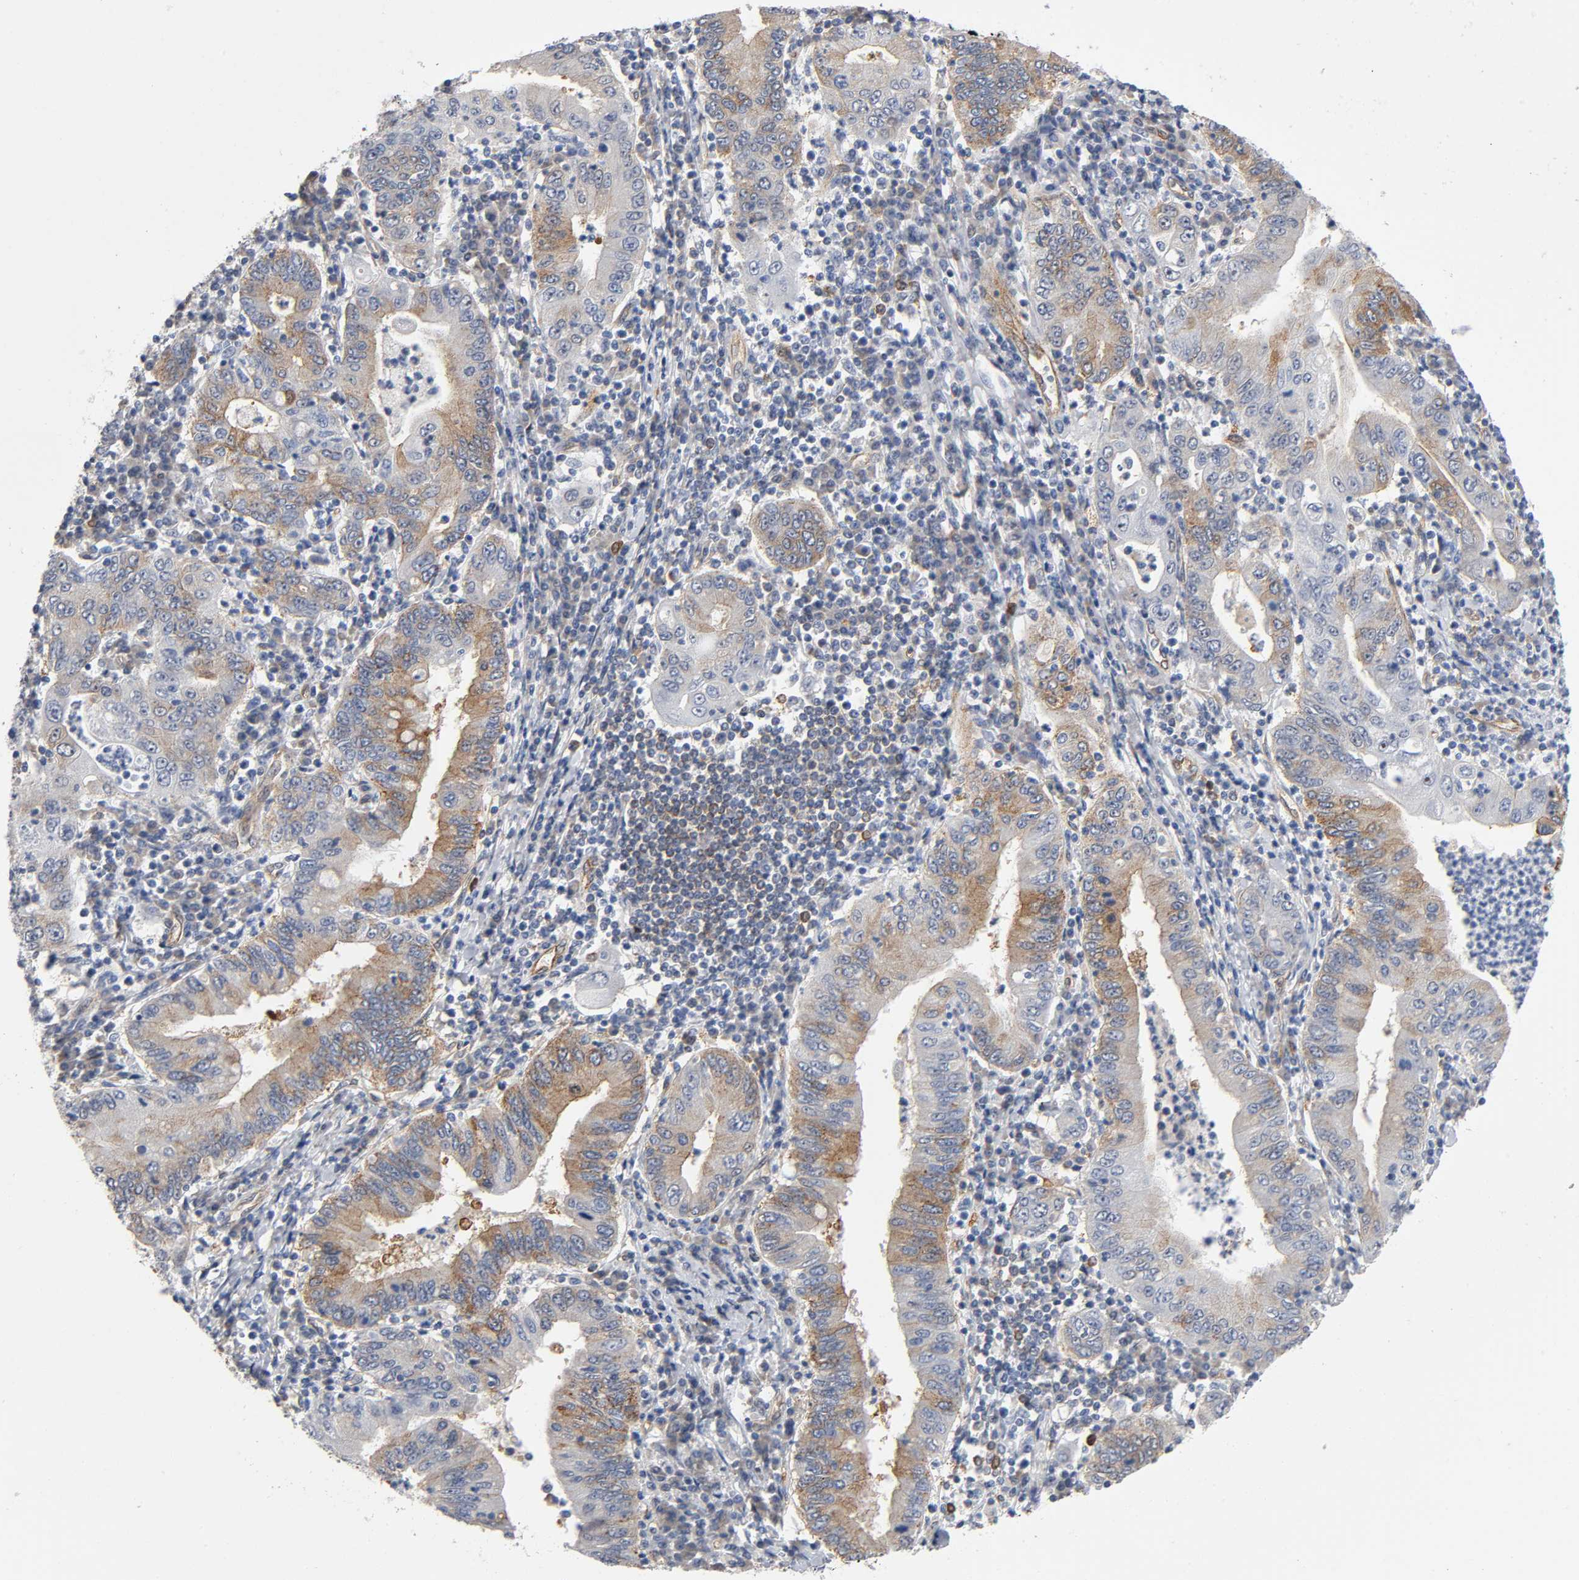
{"staining": {"intensity": "moderate", "quantity": ">75%", "location": "cytoplasmic/membranous"}, "tissue": "stomach cancer", "cell_type": "Tumor cells", "image_type": "cancer", "snomed": [{"axis": "morphology", "description": "Normal tissue, NOS"}, {"axis": "morphology", "description": "Adenocarcinoma, NOS"}, {"axis": "topography", "description": "Esophagus"}, {"axis": "topography", "description": "Stomach, upper"}, {"axis": "topography", "description": "Peripheral nerve tissue"}], "caption": "High-magnification brightfield microscopy of stomach cancer (adenocarcinoma) stained with DAB (3,3'-diaminobenzidine) (brown) and counterstained with hematoxylin (blue). tumor cells exhibit moderate cytoplasmic/membranous positivity is appreciated in about>75% of cells. The staining was performed using DAB (3,3'-diaminobenzidine) to visualize the protein expression in brown, while the nuclei were stained in blue with hematoxylin (Magnification: 20x).", "gene": "CD2AP", "patient": {"sex": "male", "age": 62}}